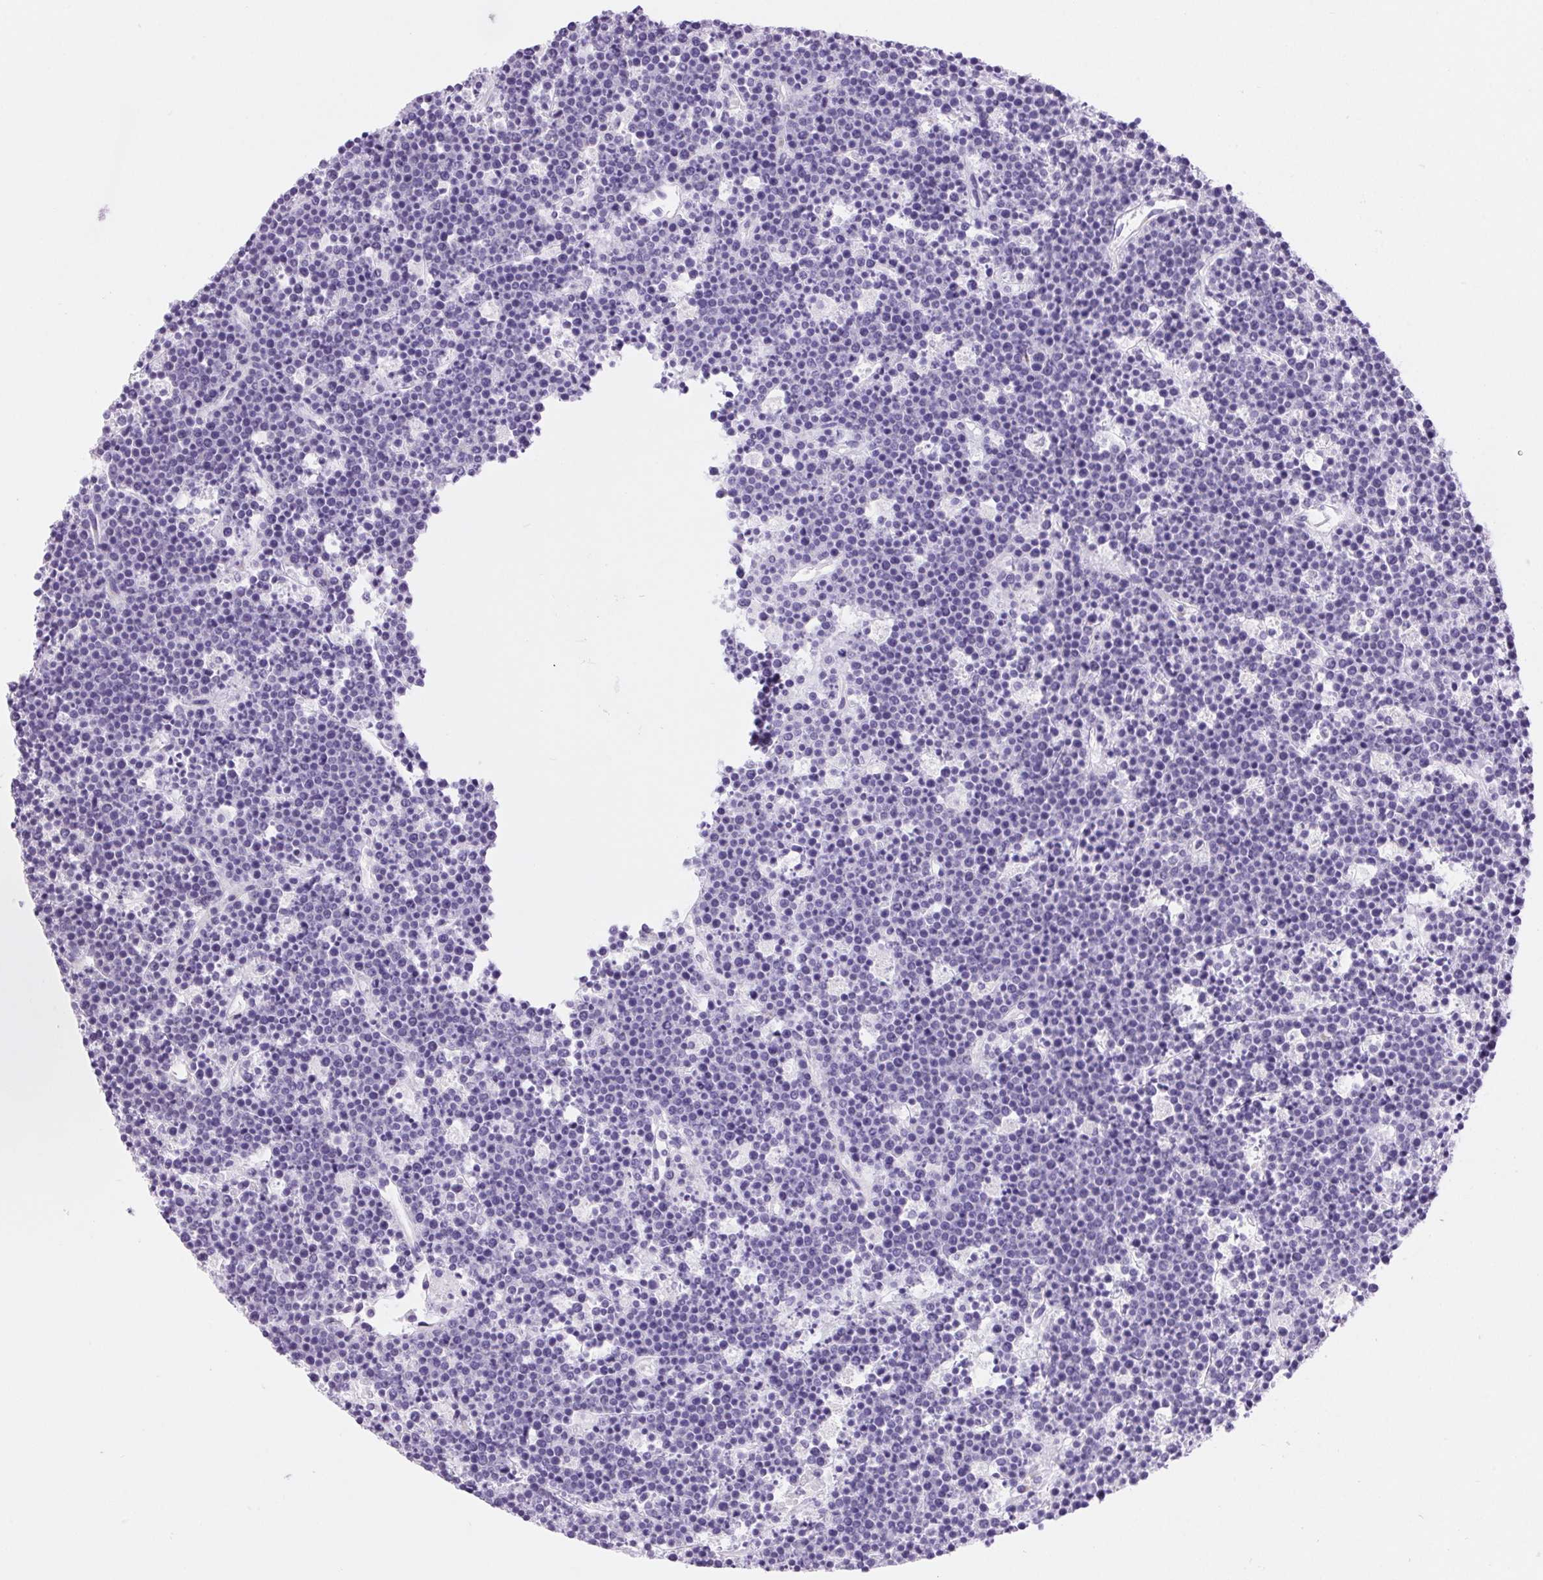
{"staining": {"intensity": "negative", "quantity": "none", "location": "none"}, "tissue": "lymphoma", "cell_type": "Tumor cells", "image_type": "cancer", "snomed": [{"axis": "morphology", "description": "Malignant lymphoma, non-Hodgkin's type, High grade"}, {"axis": "topography", "description": "Ovary"}], "caption": "DAB (3,3'-diaminobenzidine) immunohistochemical staining of human lymphoma reveals no significant positivity in tumor cells.", "gene": "SERPINB3", "patient": {"sex": "female", "age": 56}}